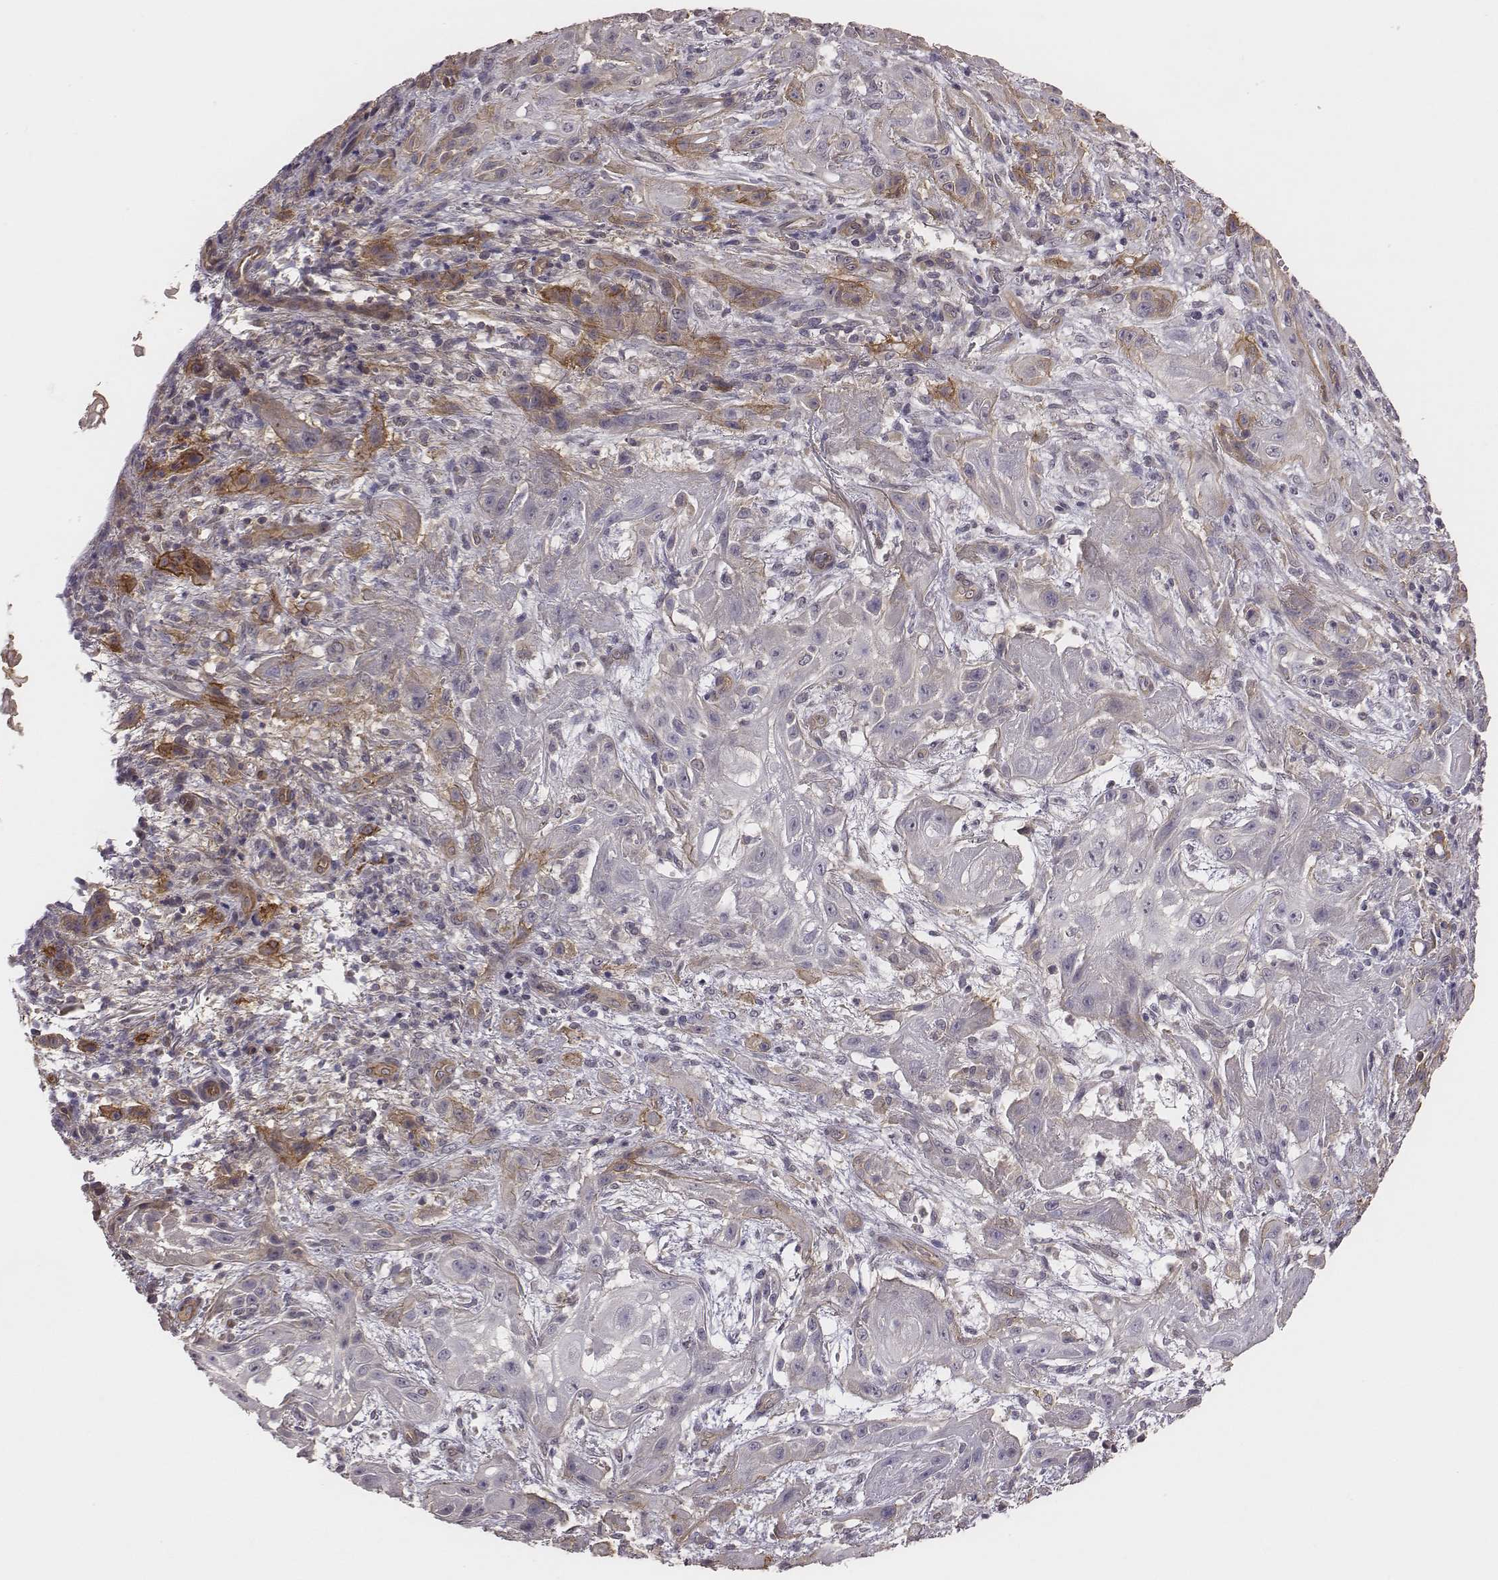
{"staining": {"intensity": "moderate", "quantity": "<25%", "location": "cytoplasmic/membranous"}, "tissue": "skin cancer", "cell_type": "Tumor cells", "image_type": "cancer", "snomed": [{"axis": "morphology", "description": "Squamous cell carcinoma, NOS"}, {"axis": "topography", "description": "Skin"}], "caption": "Protein staining displays moderate cytoplasmic/membranous staining in approximately <25% of tumor cells in skin cancer (squamous cell carcinoma). Using DAB (brown) and hematoxylin (blue) stains, captured at high magnification using brightfield microscopy.", "gene": "SCARF1", "patient": {"sex": "male", "age": 62}}